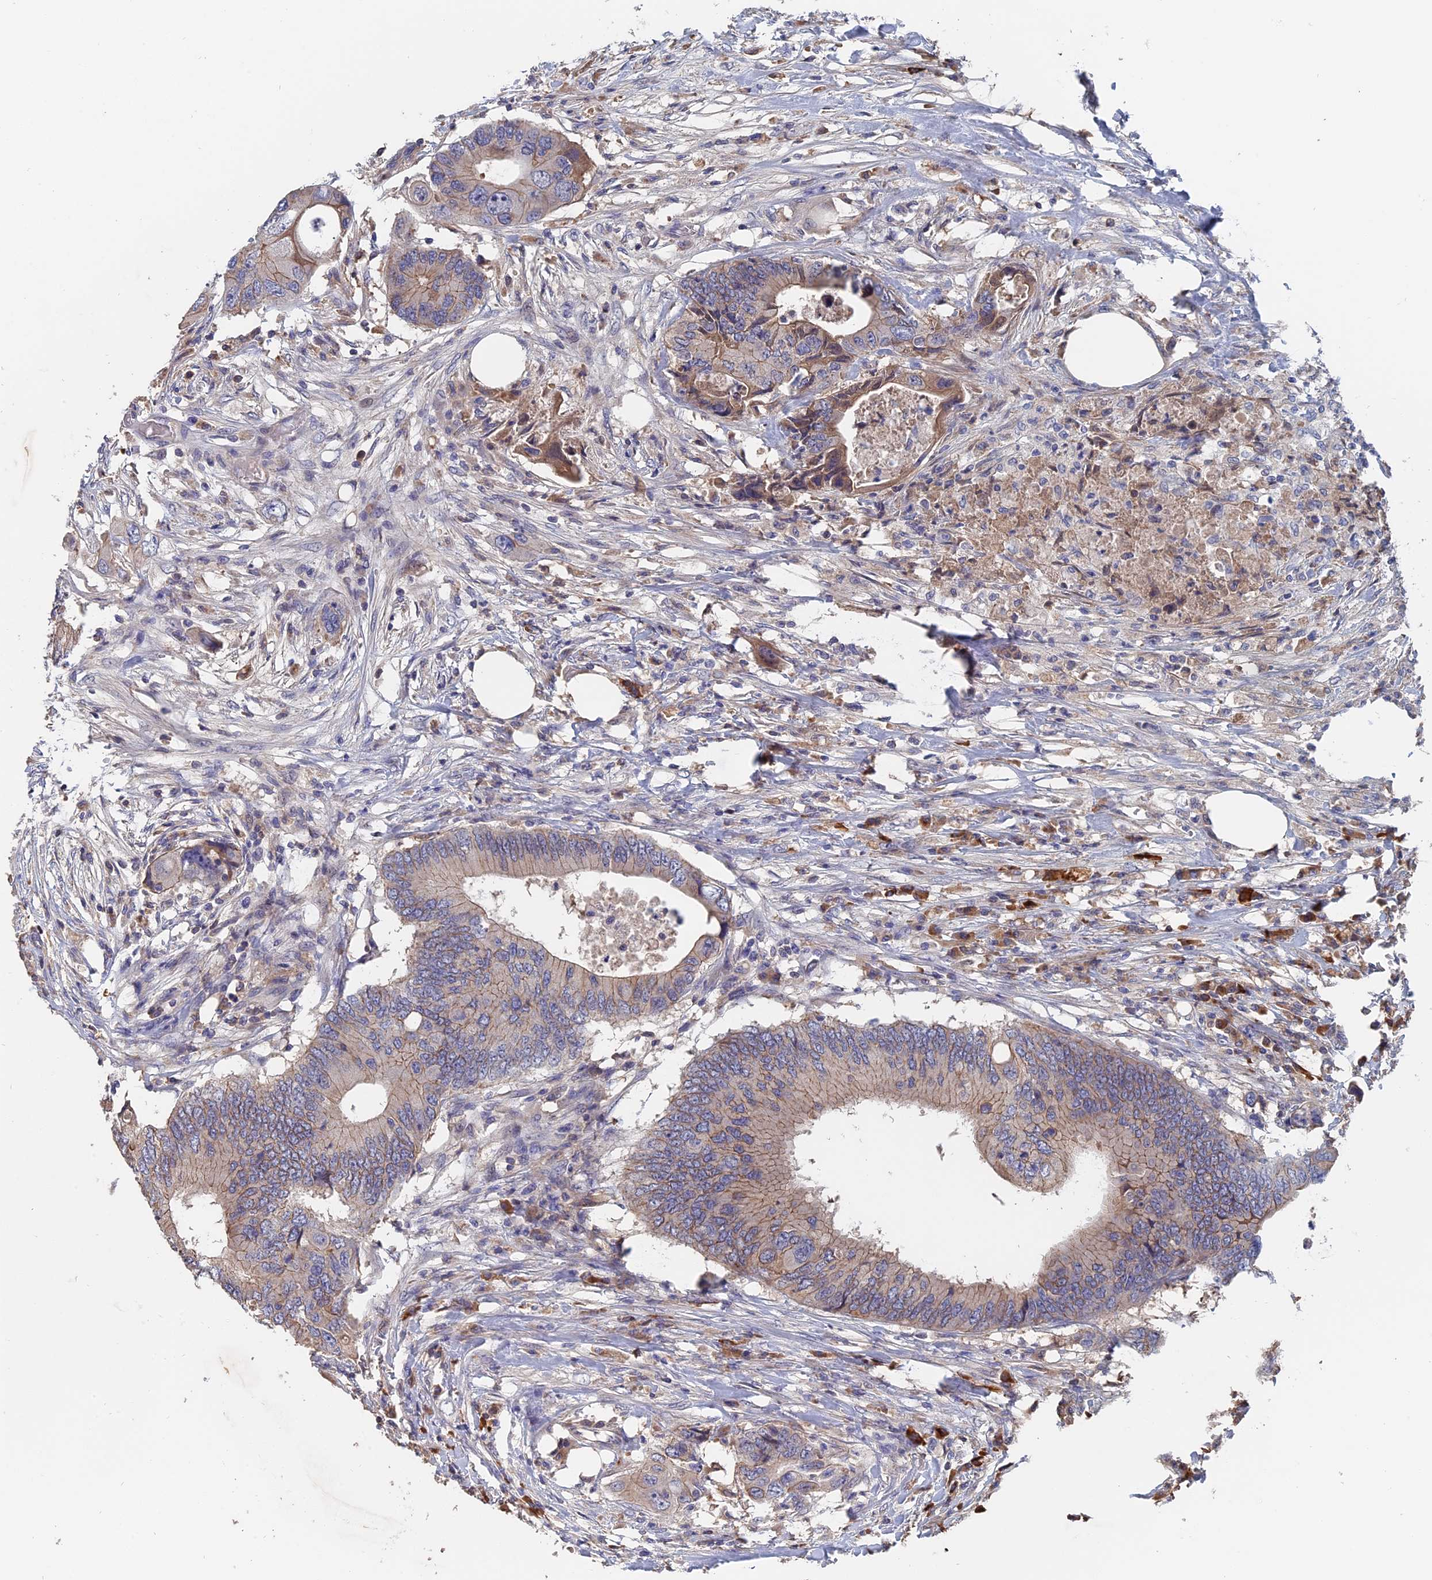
{"staining": {"intensity": "weak", "quantity": "25%-75%", "location": "cytoplasmic/membranous"}, "tissue": "colorectal cancer", "cell_type": "Tumor cells", "image_type": "cancer", "snomed": [{"axis": "morphology", "description": "Adenocarcinoma, NOS"}, {"axis": "topography", "description": "Colon"}], "caption": "A micrograph showing weak cytoplasmic/membranous expression in about 25%-75% of tumor cells in adenocarcinoma (colorectal), as visualized by brown immunohistochemical staining.", "gene": "SLC33A1", "patient": {"sex": "male", "age": 71}}